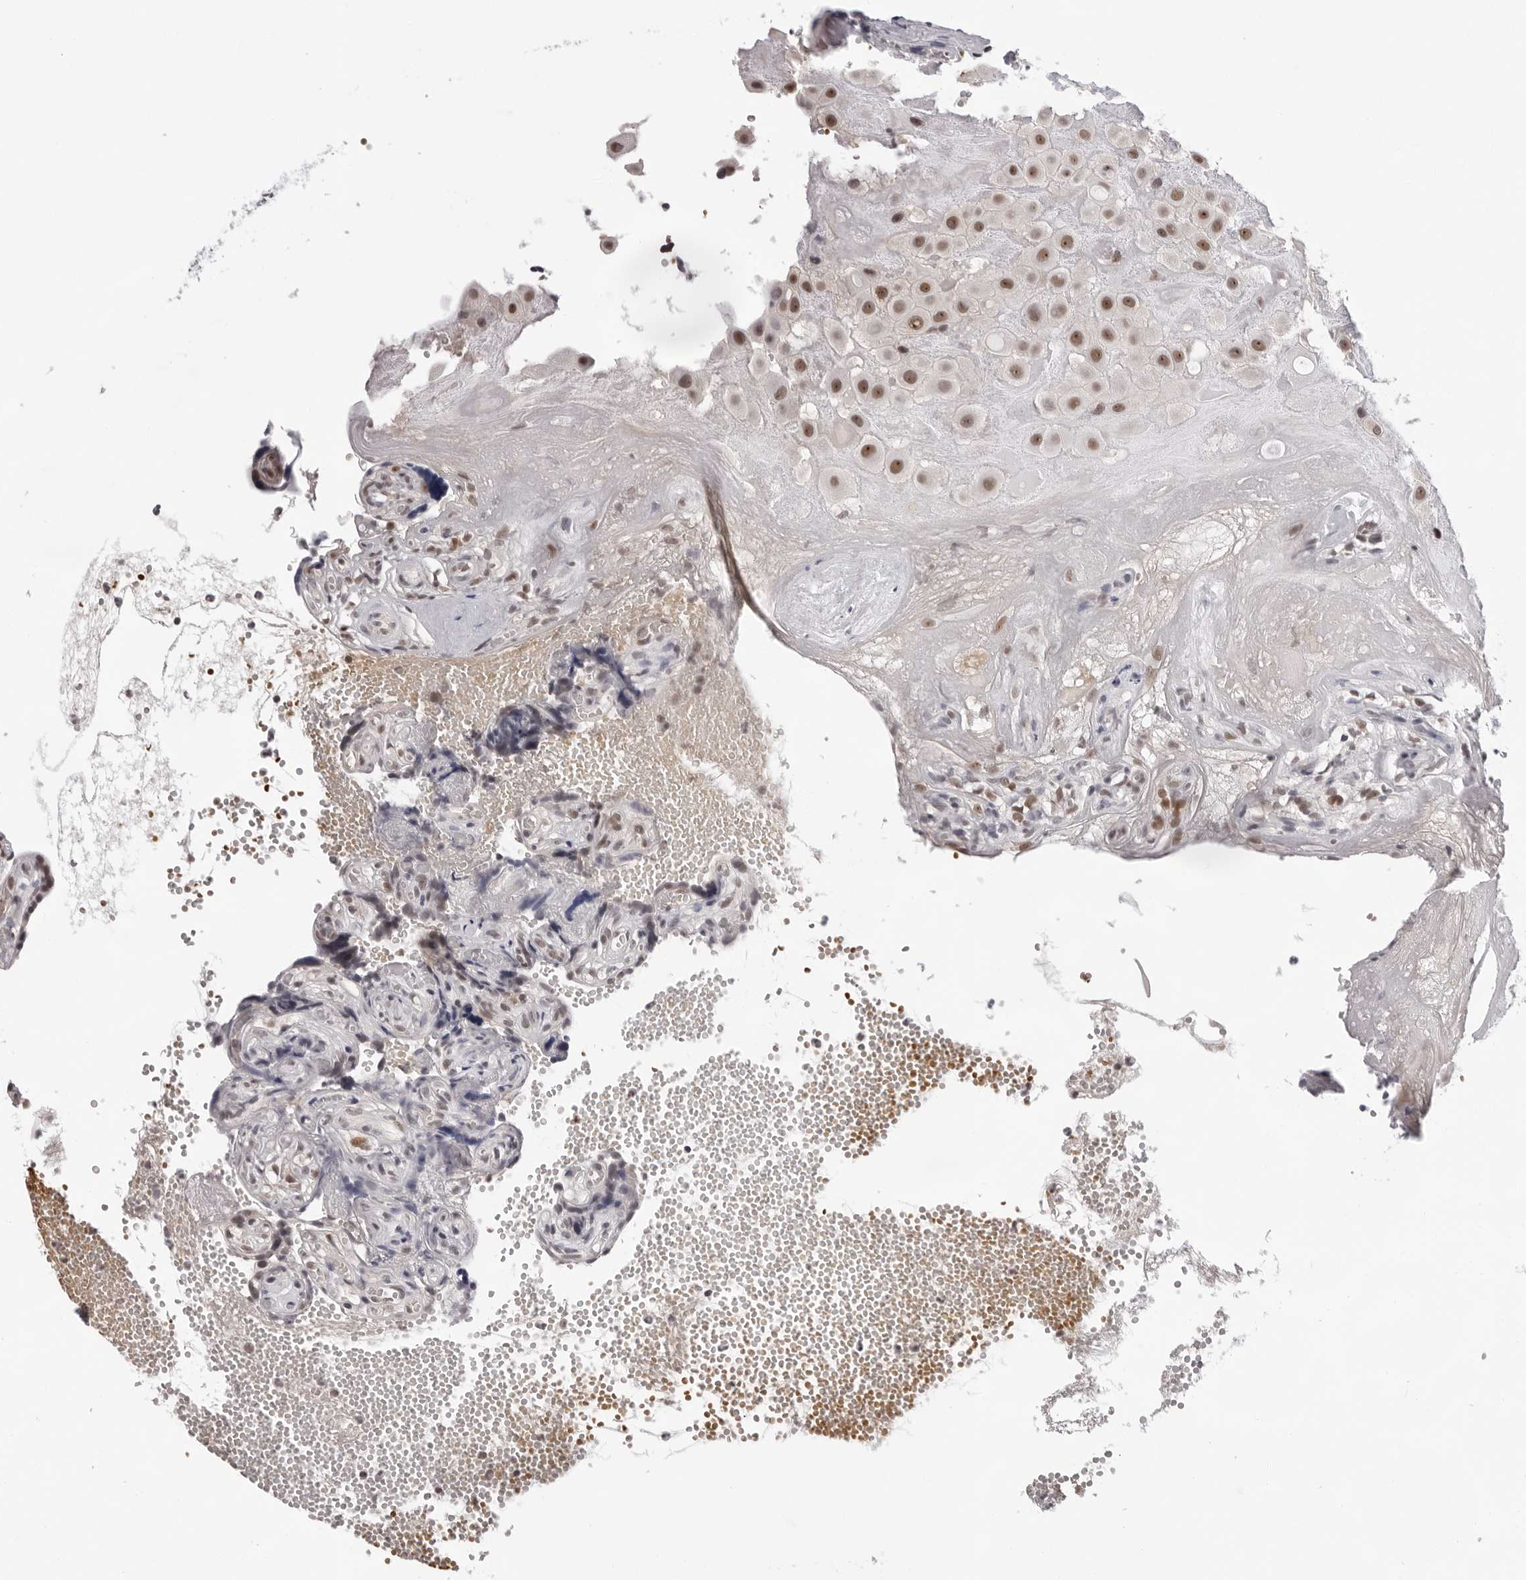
{"staining": {"intensity": "moderate", "quantity": ">75%", "location": "nuclear"}, "tissue": "placenta", "cell_type": "Decidual cells", "image_type": "normal", "snomed": [{"axis": "morphology", "description": "Normal tissue, NOS"}, {"axis": "topography", "description": "Placenta"}], "caption": "Immunohistochemistry staining of unremarkable placenta, which shows medium levels of moderate nuclear staining in approximately >75% of decidual cells indicating moderate nuclear protein staining. The staining was performed using DAB (brown) for protein detection and nuclei were counterstained in hematoxylin (blue).", "gene": "USP1", "patient": {"sex": "female", "age": 30}}